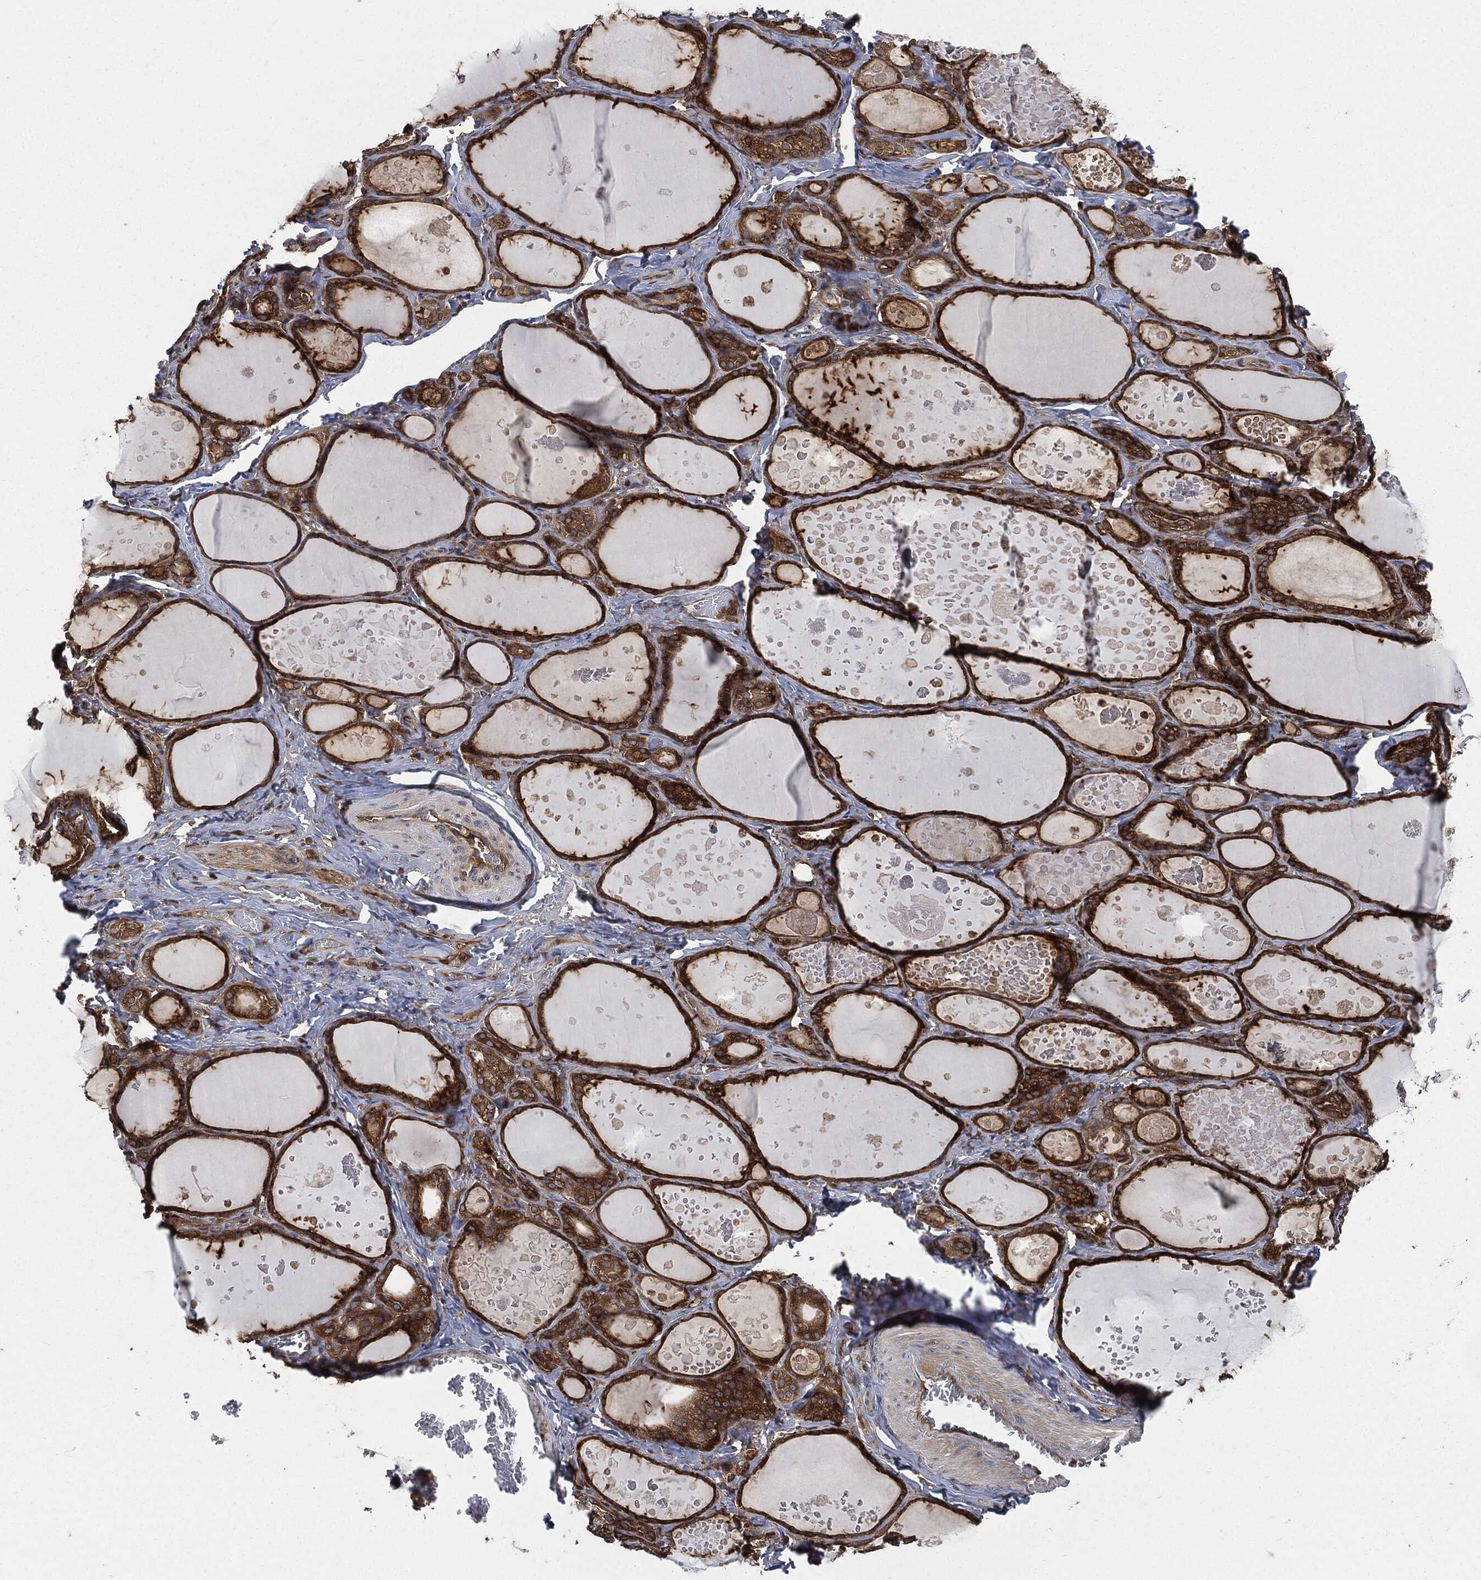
{"staining": {"intensity": "strong", "quantity": ">75%", "location": "cytoplasmic/membranous"}, "tissue": "thyroid gland", "cell_type": "Glandular cells", "image_type": "normal", "snomed": [{"axis": "morphology", "description": "Normal tissue, NOS"}, {"axis": "topography", "description": "Thyroid gland"}], "caption": "A micrograph showing strong cytoplasmic/membranous staining in about >75% of glandular cells in benign thyroid gland, as visualized by brown immunohistochemical staining.", "gene": "XPNPEP1", "patient": {"sex": "female", "age": 56}}